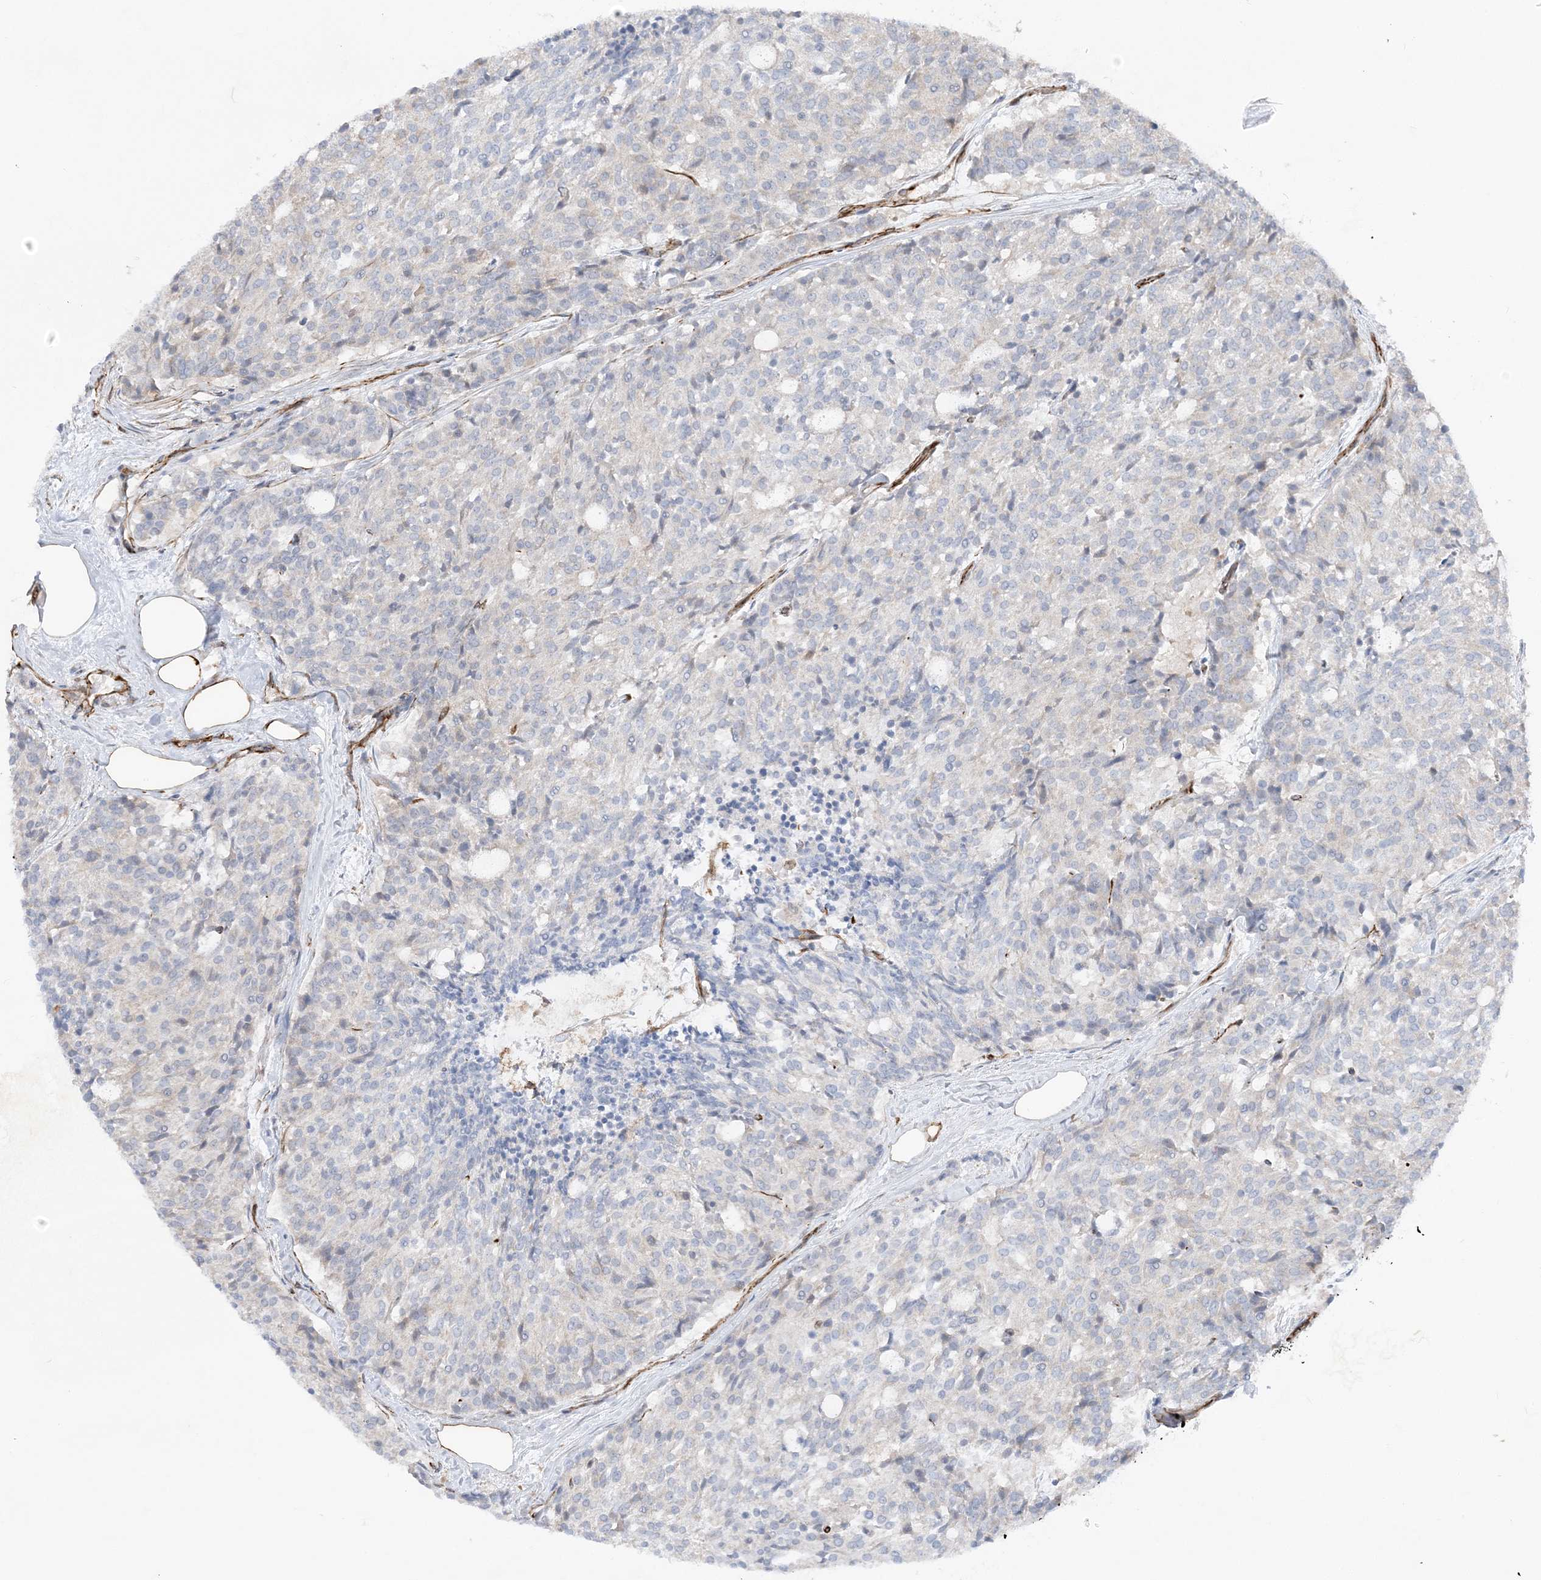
{"staining": {"intensity": "negative", "quantity": "none", "location": "none"}, "tissue": "carcinoid", "cell_type": "Tumor cells", "image_type": "cancer", "snomed": [{"axis": "morphology", "description": "Carcinoid, malignant, NOS"}, {"axis": "topography", "description": "Pancreas"}], "caption": "Tumor cells are negative for brown protein staining in carcinoid.", "gene": "SCLT1", "patient": {"sex": "female", "age": 54}}